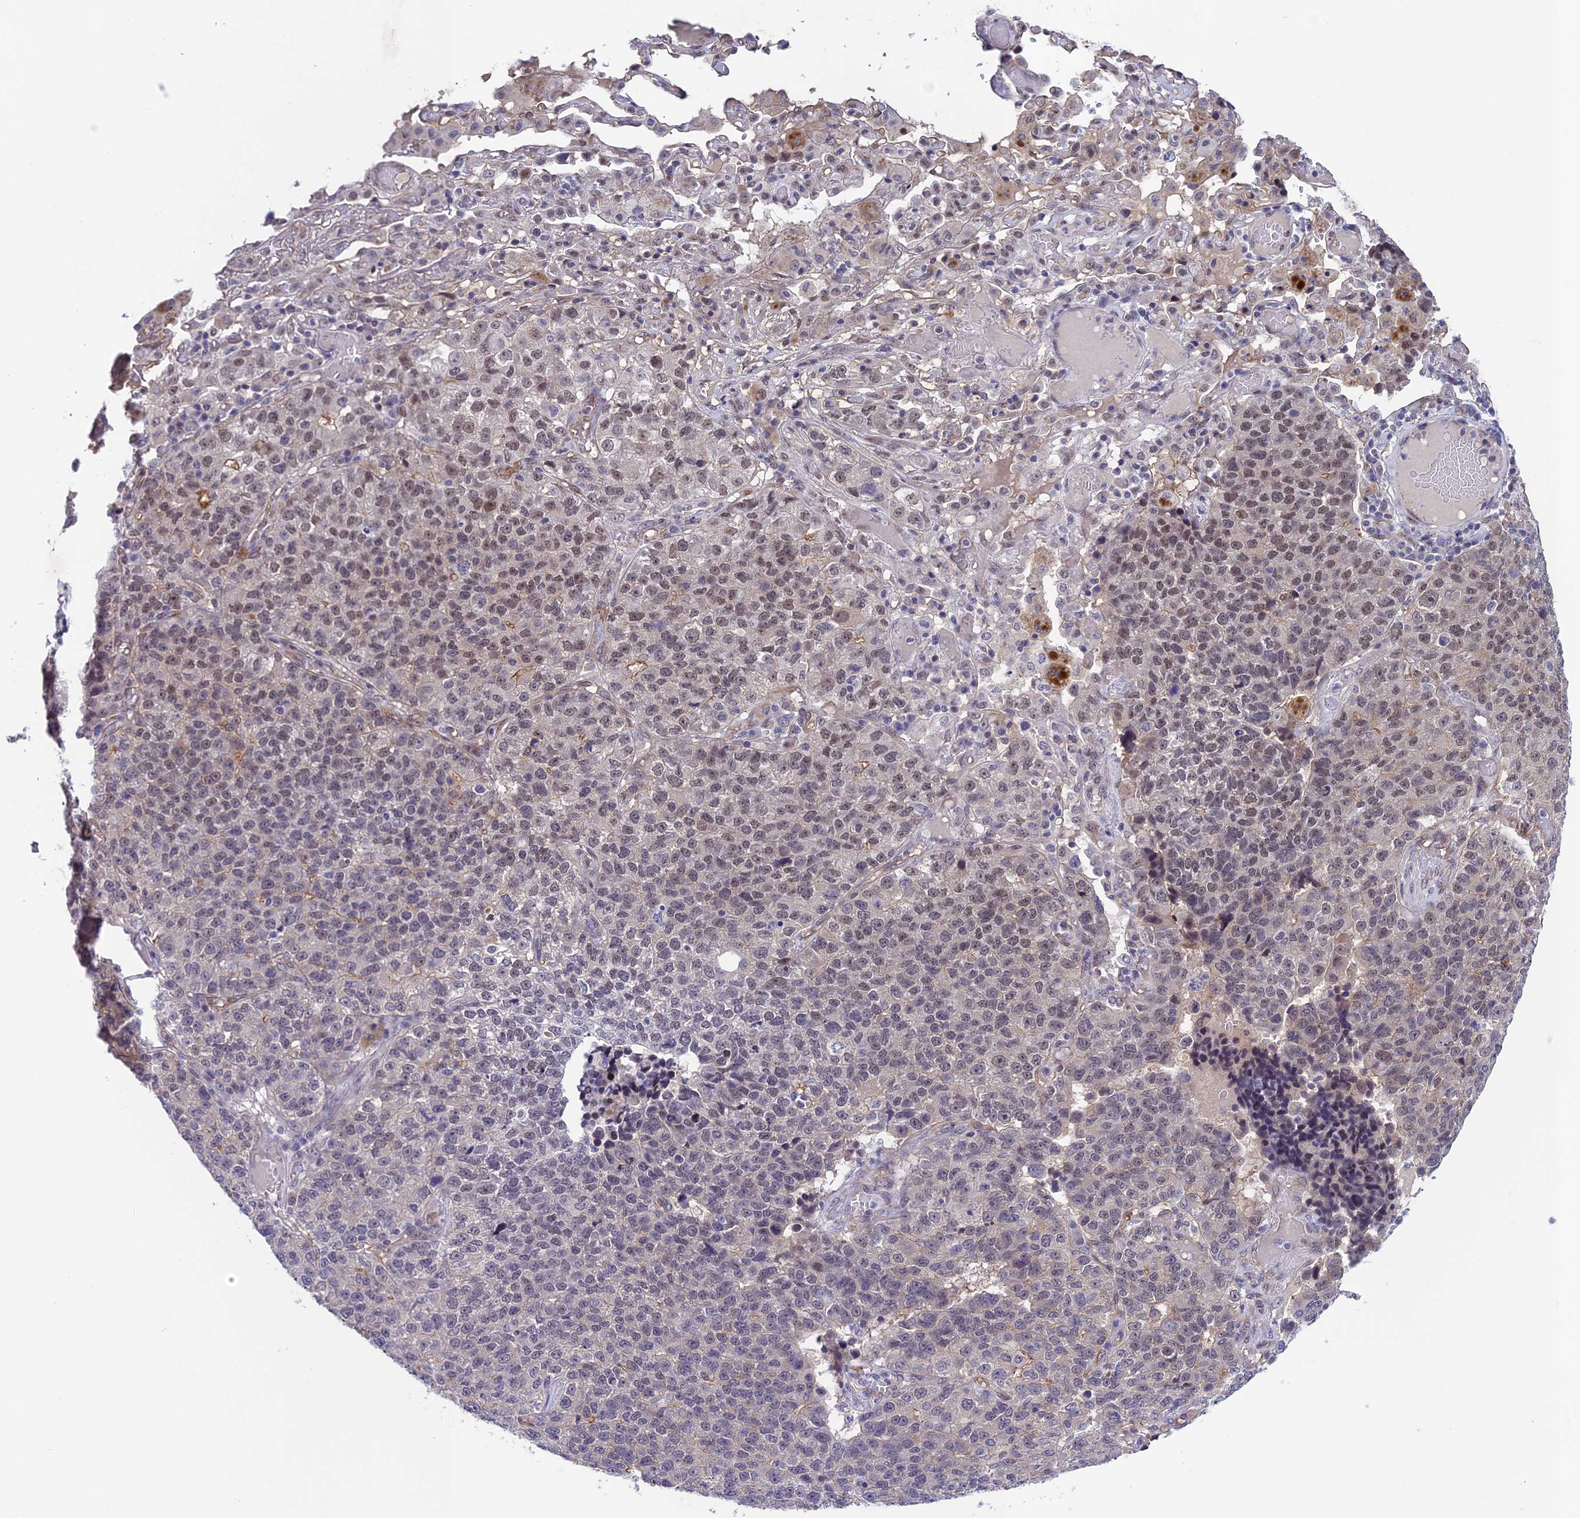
{"staining": {"intensity": "weak", "quantity": "<25%", "location": "nuclear"}, "tissue": "lung cancer", "cell_type": "Tumor cells", "image_type": "cancer", "snomed": [{"axis": "morphology", "description": "Adenocarcinoma, NOS"}, {"axis": "topography", "description": "Lung"}], "caption": "Immunohistochemistry (IHC) image of lung adenocarcinoma stained for a protein (brown), which reveals no expression in tumor cells.", "gene": "FKBPL", "patient": {"sex": "male", "age": 49}}